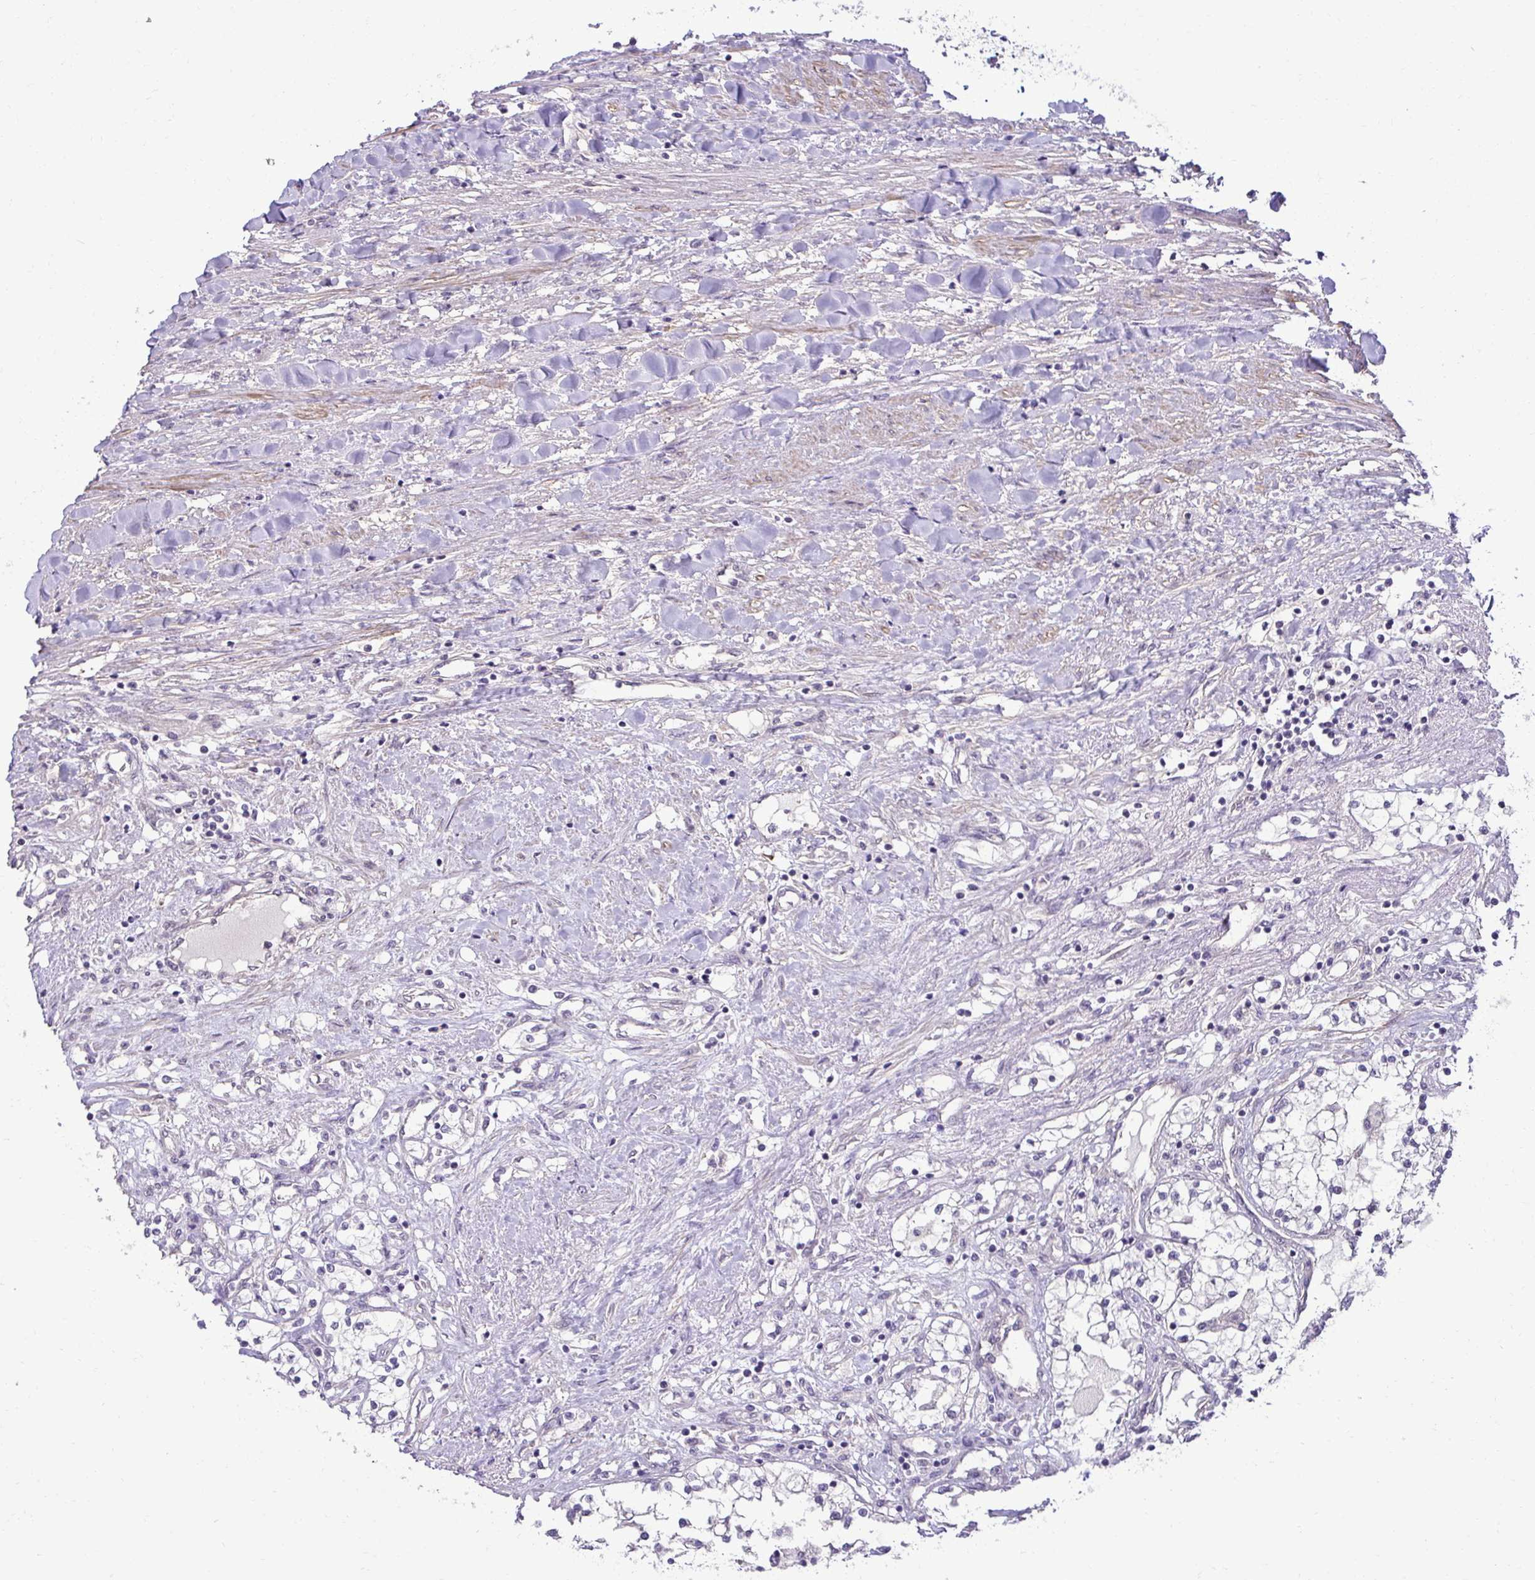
{"staining": {"intensity": "negative", "quantity": "none", "location": "none"}, "tissue": "renal cancer", "cell_type": "Tumor cells", "image_type": "cancer", "snomed": [{"axis": "morphology", "description": "Adenocarcinoma, NOS"}, {"axis": "topography", "description": "Kidney"}], "caption": "Renal cancer (adenocarcinoma) stained for a protein using immunohistochemistry (IHC) shows no positivity tumor cells.", "gene": "SLC30A3", "patient": {"sex": "male", "age": 68}}